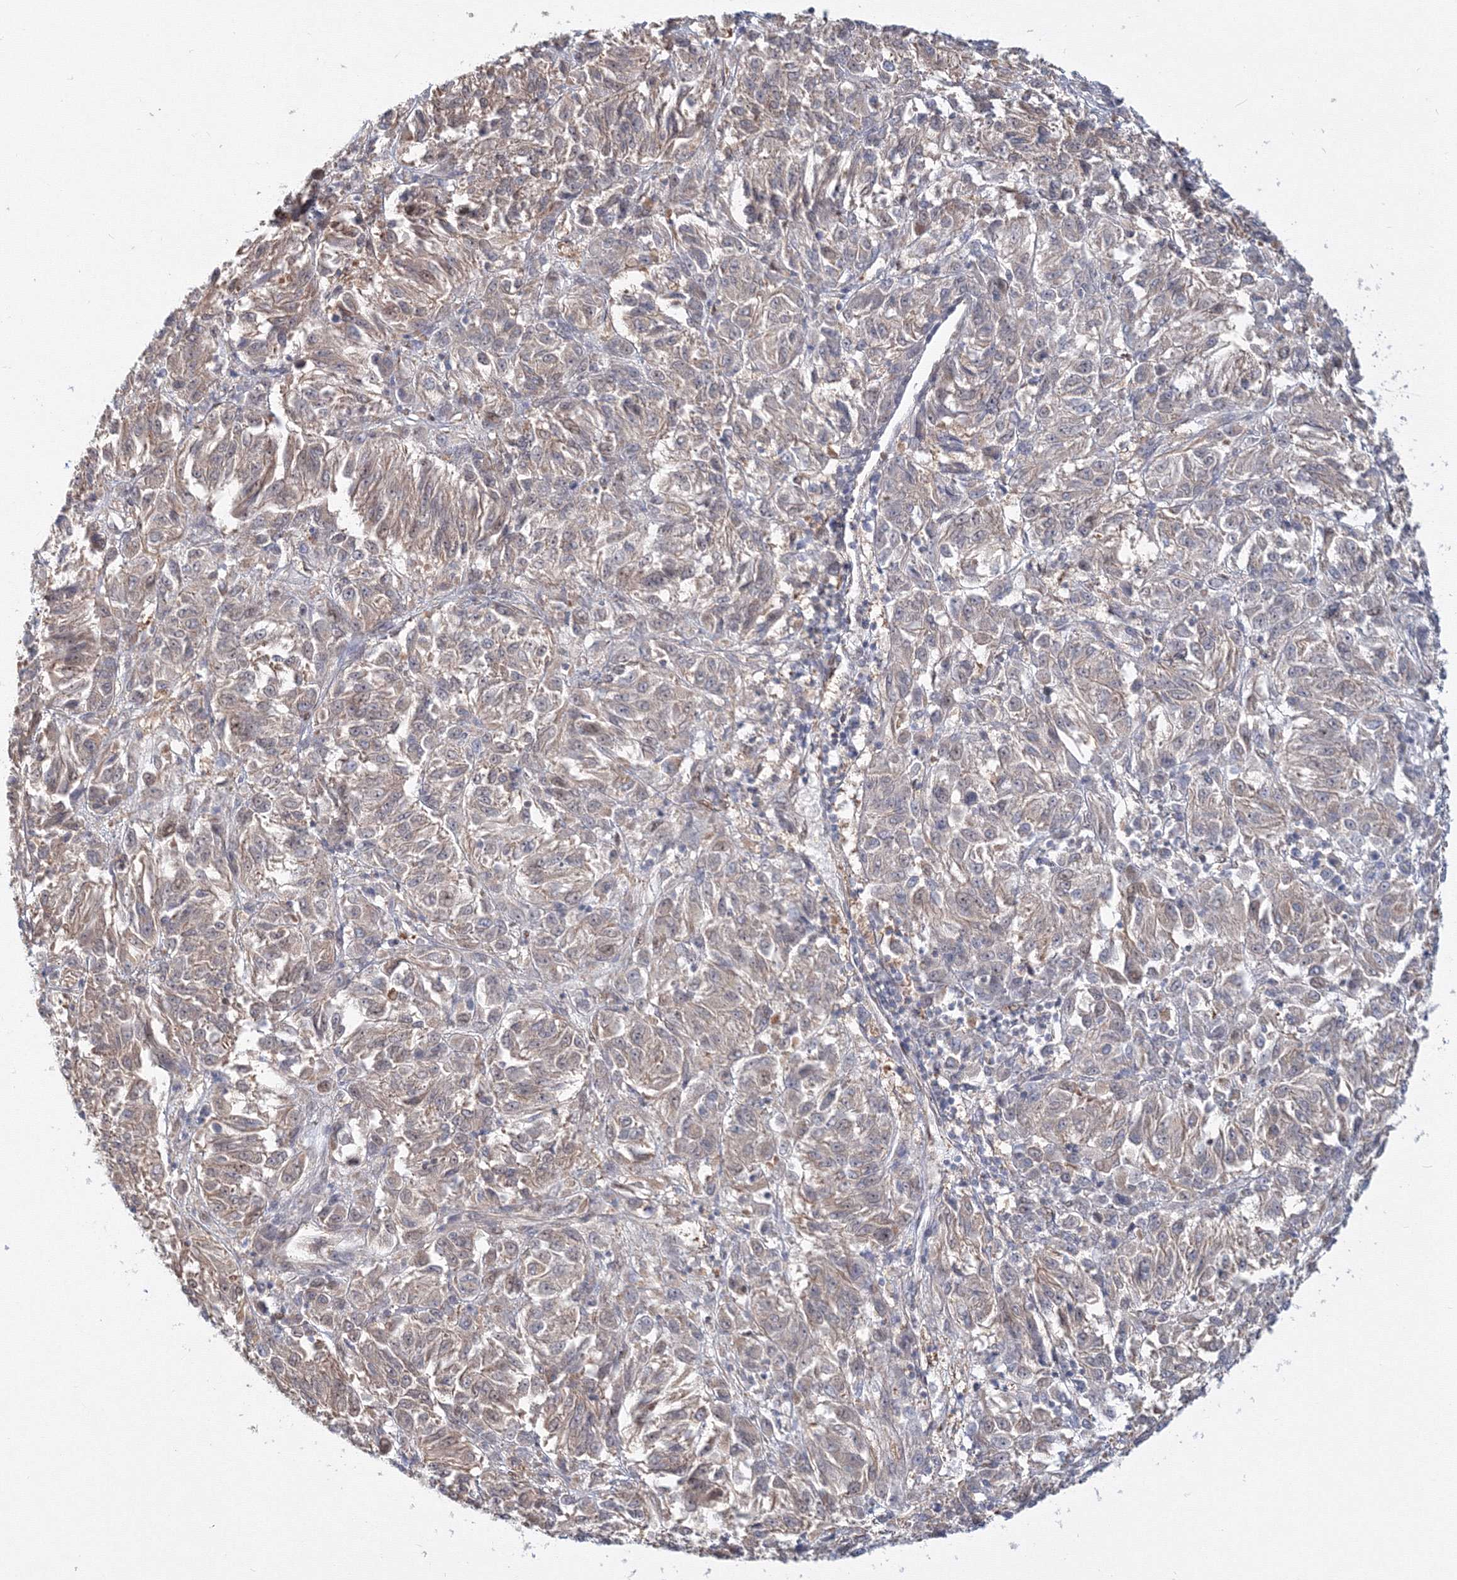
{"staining": {"intensity": "weak", "quantity": "25%-75%", "location": "cytoplasmic/membranous"}, "tissue": "melanoma", "cell_type": "Tumor cells", "image_type": "cancer", "snomed": [{"axis": "morphology", "description": "Malignant melanoma, Metastatic site"}, {"axis": "topography", "description": "Lung"}], "caption": "Brown immunohistochemical staining in human melanoma displays weak cytoplasmic/membranous staining in about 25%-75% of tumor cells. The staining was performed using DAB, with brown indicating positive protein expression. Nuclei are stained blue with hematoxylin.", "gene": "ARHGAP21", "patient": {"sex": "male", "age": 64}}